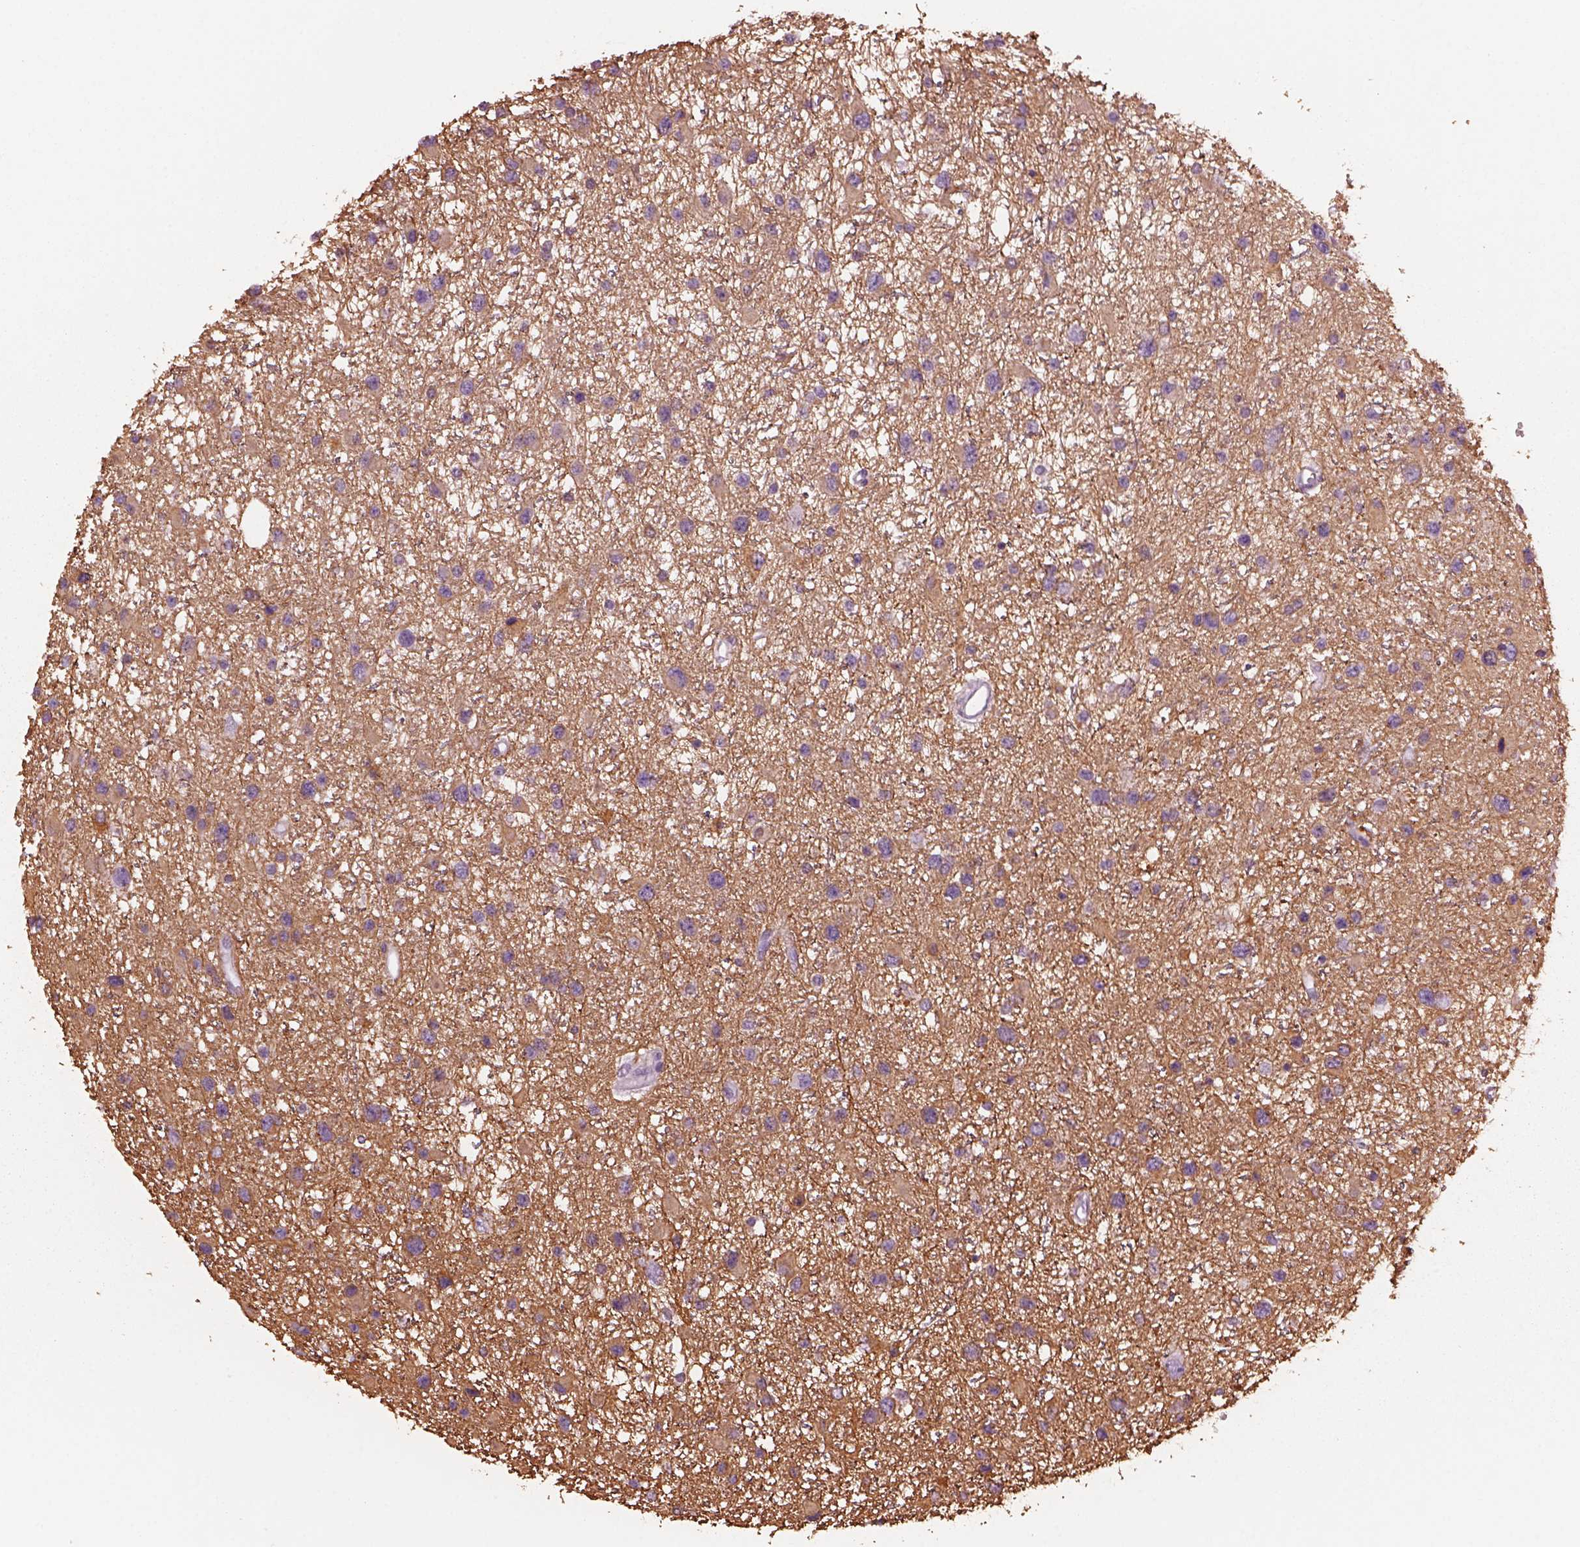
{"staining": {"intensity": "weak", "quantity": ">75%", "location": "cytoplasmic/membranous"}, "tissue": "glioma", "cell_type": "Tumor cells", "image_type": "cancer", "snomed": [{"axis": "morphology", "description": "Glioma, malignant, Low grade"}, {"axis": "topography", "description": "Brain"}], "caption": "IHC photomicrograph of neoplastic tissue: low-grade glioma (malignant) stained using immunohistochemistry reveals low levels of weak protein expression localized specifically in the cytoplasmic/membranous of tumor cells, appearing as a cytoplasmic/membranous brown color.", "gene": "SHTN1", "patient": {"sex": "female", "age": 32}}